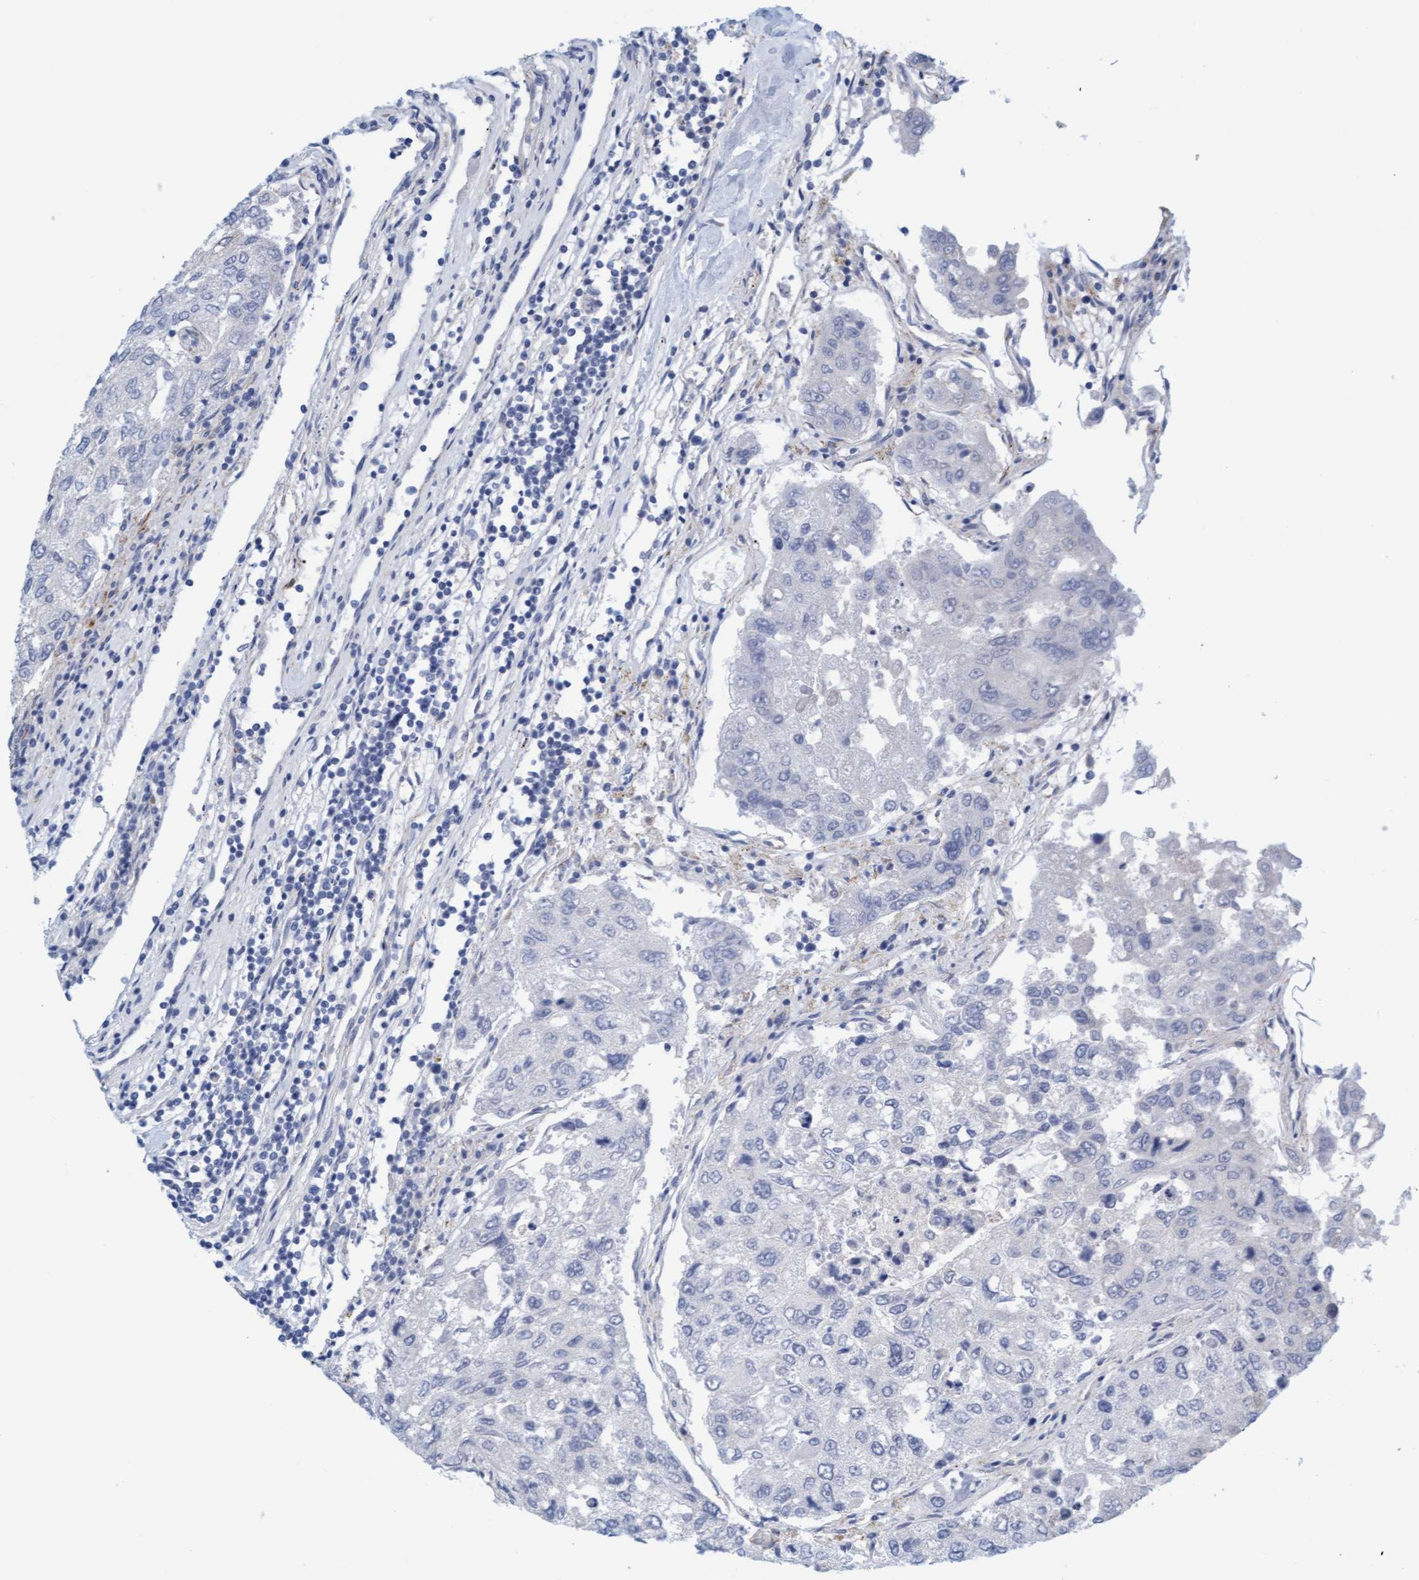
{"staining": {"intensity": "negative", "quantity": "none", "location": "none"}, "tissue": "urothelial cancer", "cell_type": "Tumor cells", "image_type": "cancer", "snomed": [{"axis": "morphology", "description": "Urothelial carcinoma, High grade"}, {"axis": "topography", "description": "Lymph node"}, {"axis": "topography", "description": "Urinary bladder"}], "caption": "Immunohistochemistry of urothelial cancer exhibits no staining in tumor cells.", "gene": "MAP1B", "patient": {"sex": "male", "age": 51}}